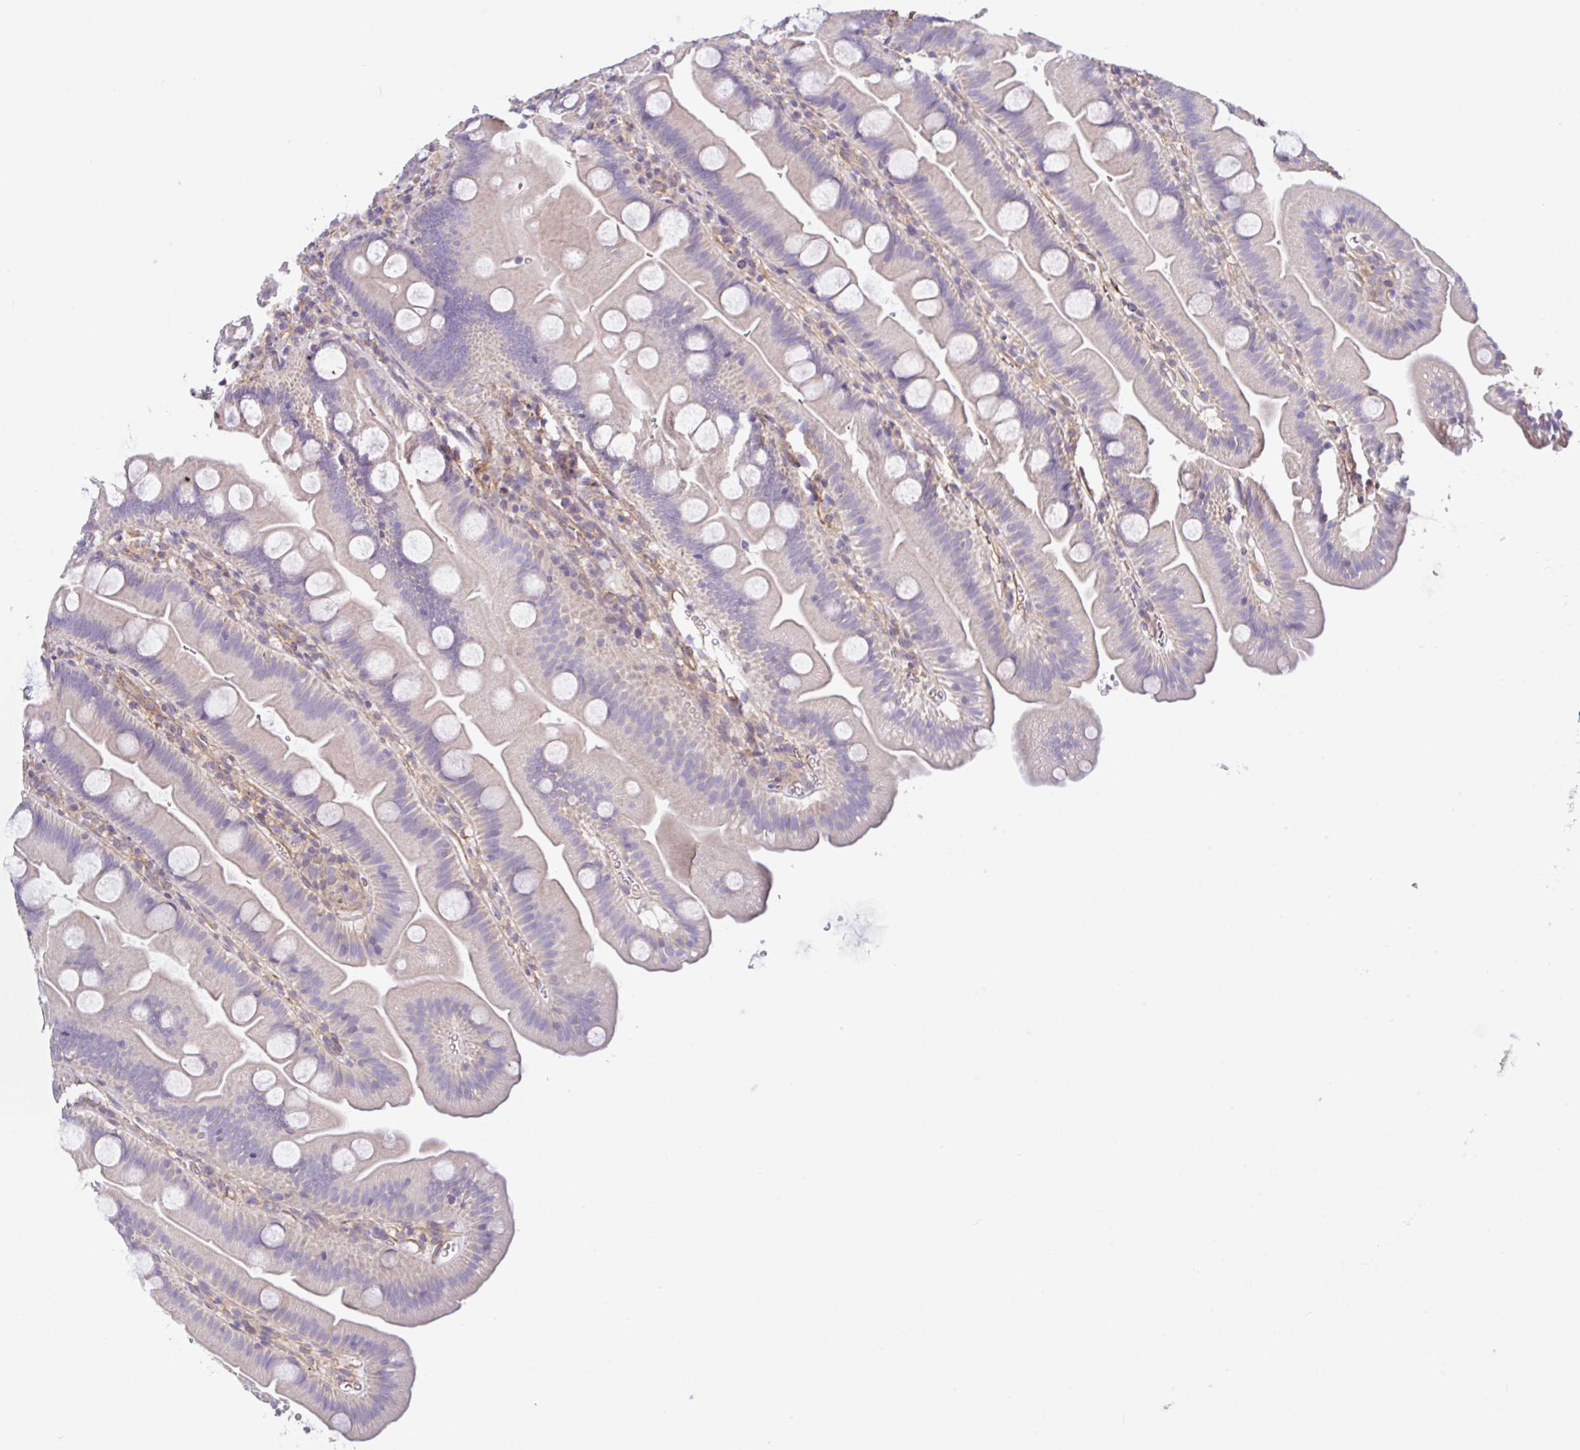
{"staining": {"intensity": "negative", "quantity": "none", "location": "none"}, "tissue": "small intestine", "cell_type": "Glandular cells", "image_type": "normal", "snomed": [{"axis": "morphology", "description": "Normal tissue, NOS"}, {"axis": "topography", "description": "Small intestine"}], "caption": "This is an immunohistochemistry micrograph of unremarkable small intestine. There is no expression in glandular cells.", "gene": "PLCD4", "patient": {"sex": "female", "age": 68}}